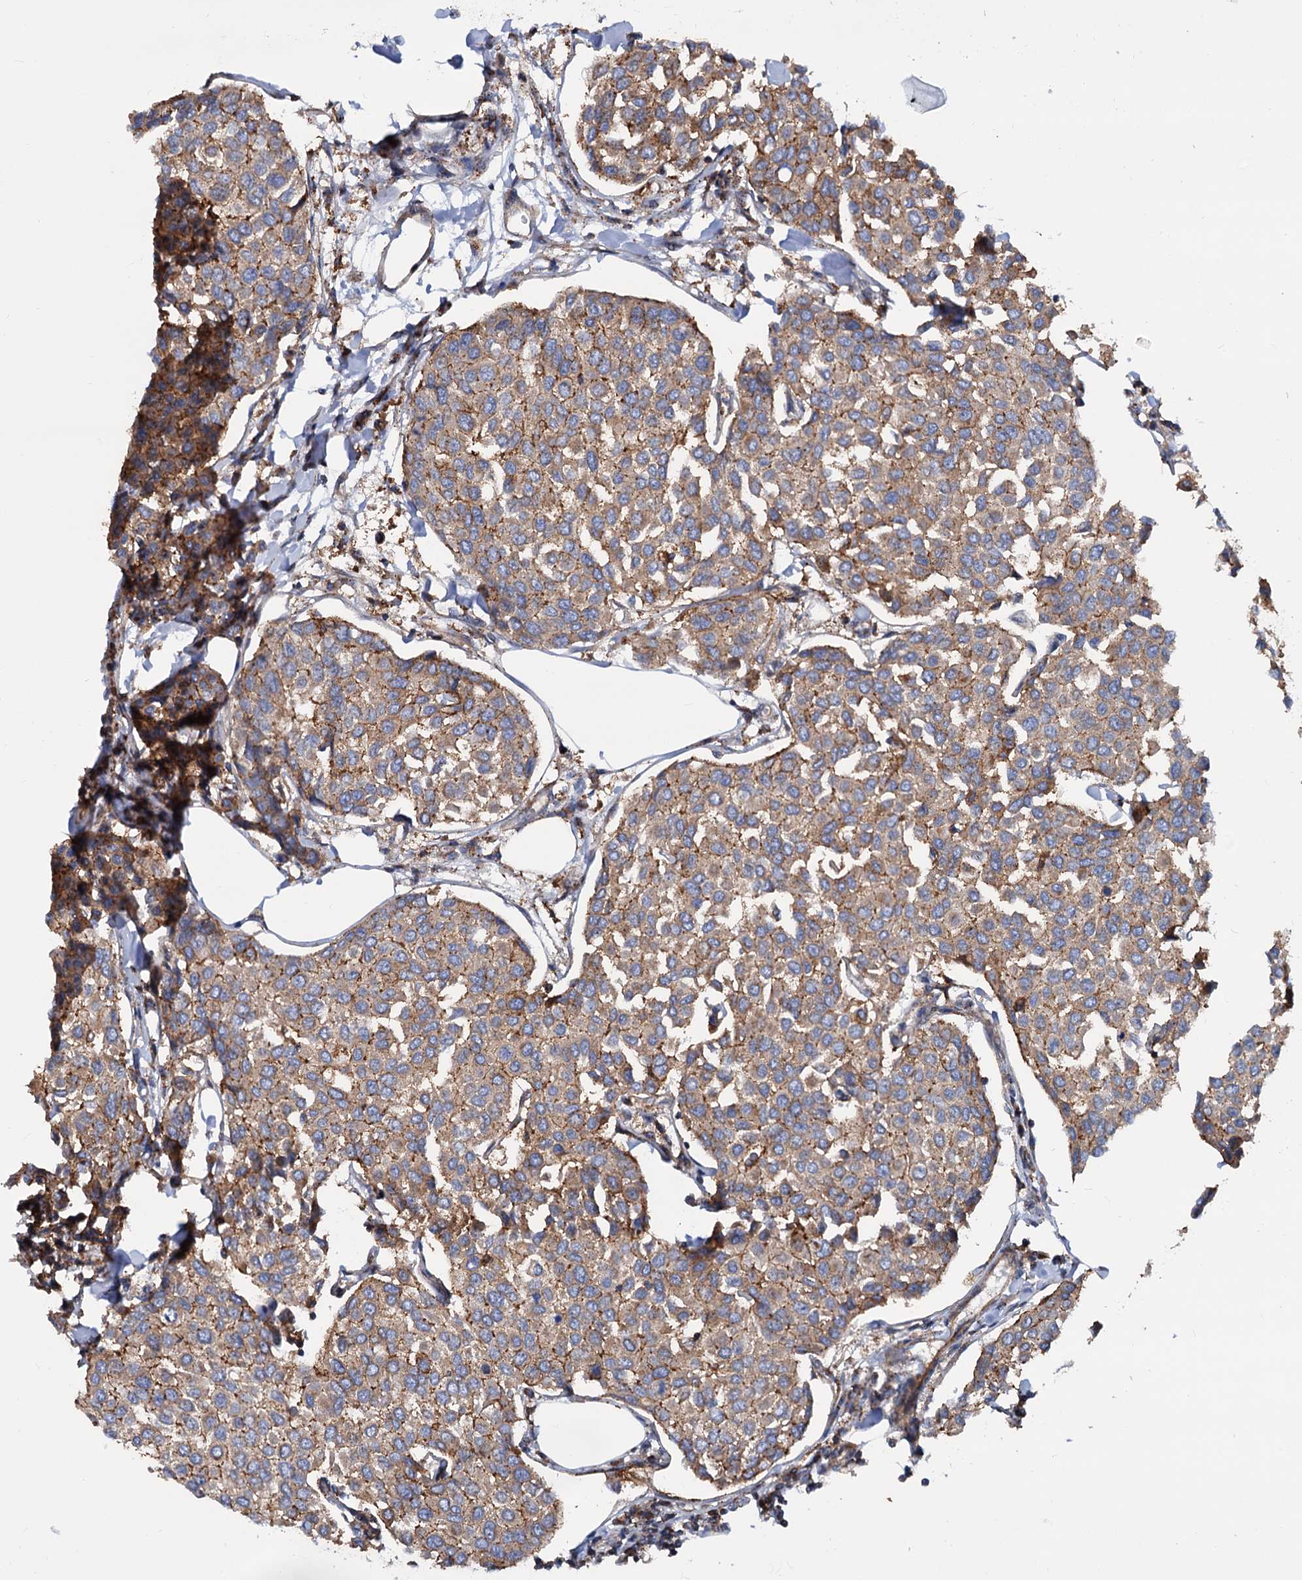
{"staining": {"intensity": "moderate", "quantity": ">75%", "location": "cytoplasmic/membranous"}, "tissue": "breast cancer", "cell_type": "Tumor cells", "image_type": "cancer", "snomed": [{"axis": "morphology", "description": "Duct carcinoma"}, {"axis": "topography", "description": "Breast"}], "caption": "Immunohistochemical staining of human breast cancer (invasive ductal carcinoma) displays medium levels of moderate cytoplasmic/membranous protein staining in approximately >75% of tumor cells.", "gene": "PSEN1", "patient": {"sex": "female", "age": 55}}